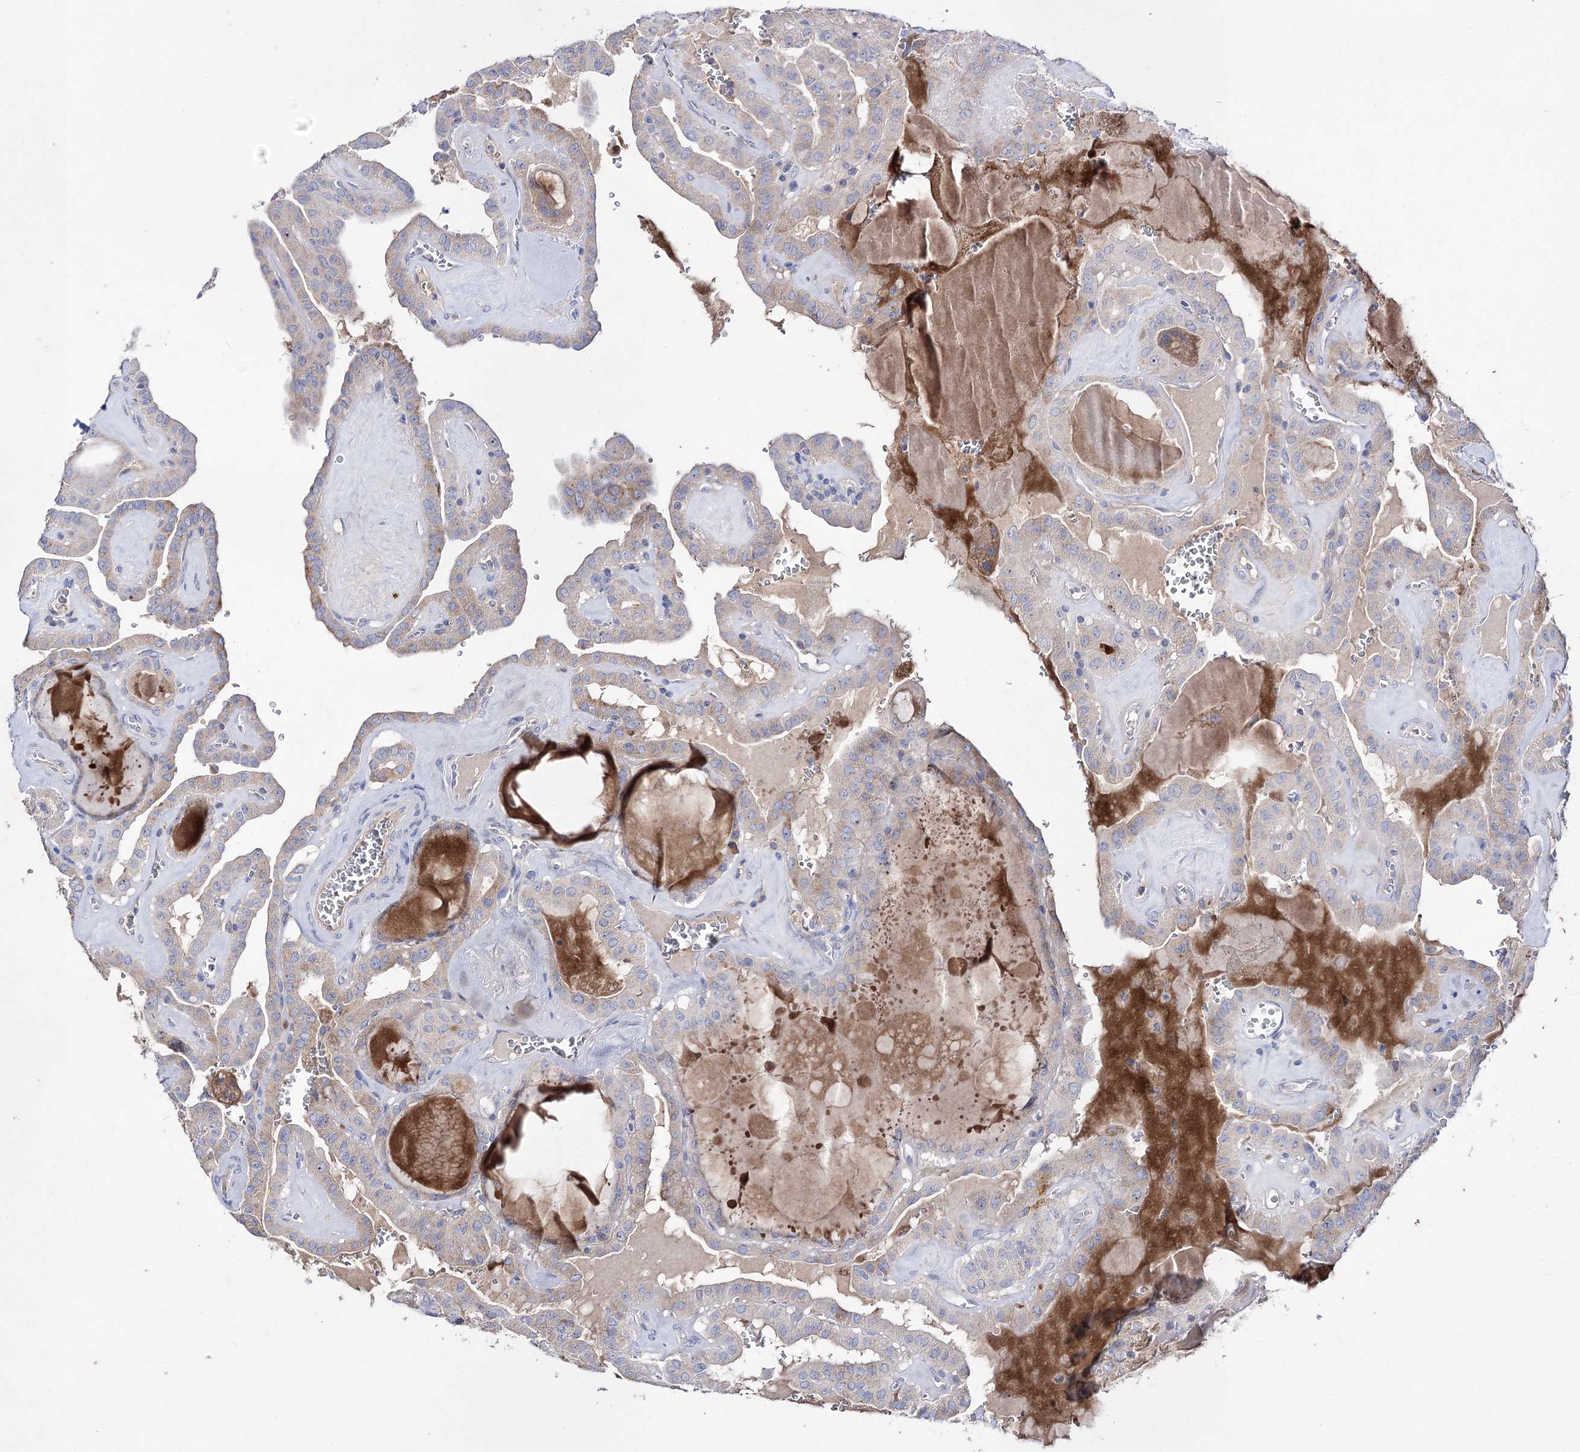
{"staining": {"intensity": "weak", "quantity": ">75%", "location": "cytoplasmic/membranous"}, "tissue": "thyroid cancer", "cell_type": "Tumor cells", "image_type": "cancer", "snomed": [{"axis": "morphology", "description": "Papillary adenocarcinoma, NOS"}, {"axis": "topography", "description": "Thyroid gland"}], "caption": "A photomicrograph of thyroid cancer (papillary adenocarcinoma) stained for a protein reveals weak cytoplasmic/membranous brown staining in tumor cells. The staining was performed using DAB (3,3'-diaminobenzidine), with brown indicating positive protein expression. Nuclei are stained blue with hematoxylin.", "gene": "NAGLU", "patient": {"sex": "male", "age": 52}}